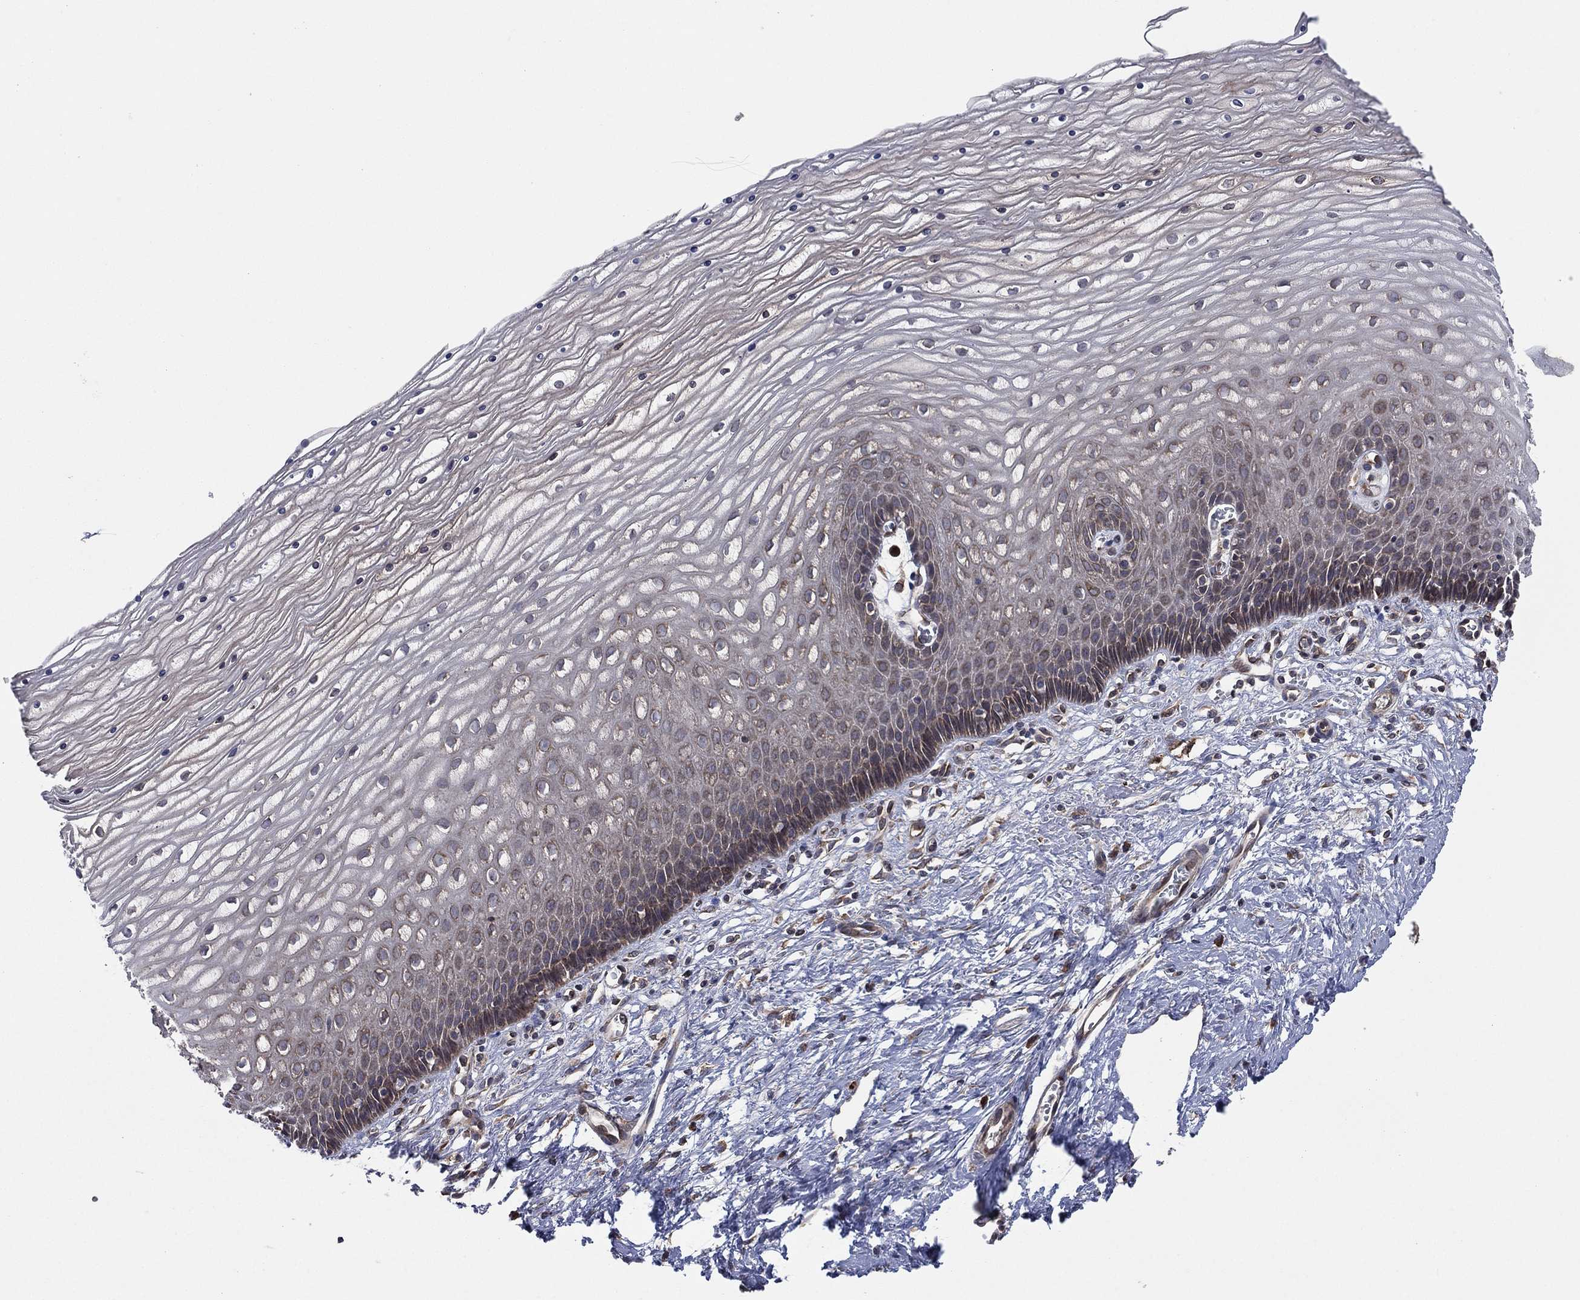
{"staining": {"intensity": "moderate", "quantity": ">75%", "location": "cytoplasmic/membranous"}, "tissue": "cervix", "cell_type": "Glandular cells", "image_type": "normal", "snomed": [{"axis": "morphology", "description": "Normal tissue, NOS"}, {"axis": "topography", "description": "Cervix"}], "caption": "Protein staining displays moderate cytoplasmic/membranous staining in about >75% of glandular cells in normal cervix. The protein of interest is stained brown, and the nuclei are stained in blue (DAB (3,3'-diaminobenzidine) IHC with brightfield microscopy, high magnification).", "gene": "C2orf76", "patient": {"sex": "female", "age": 35}}